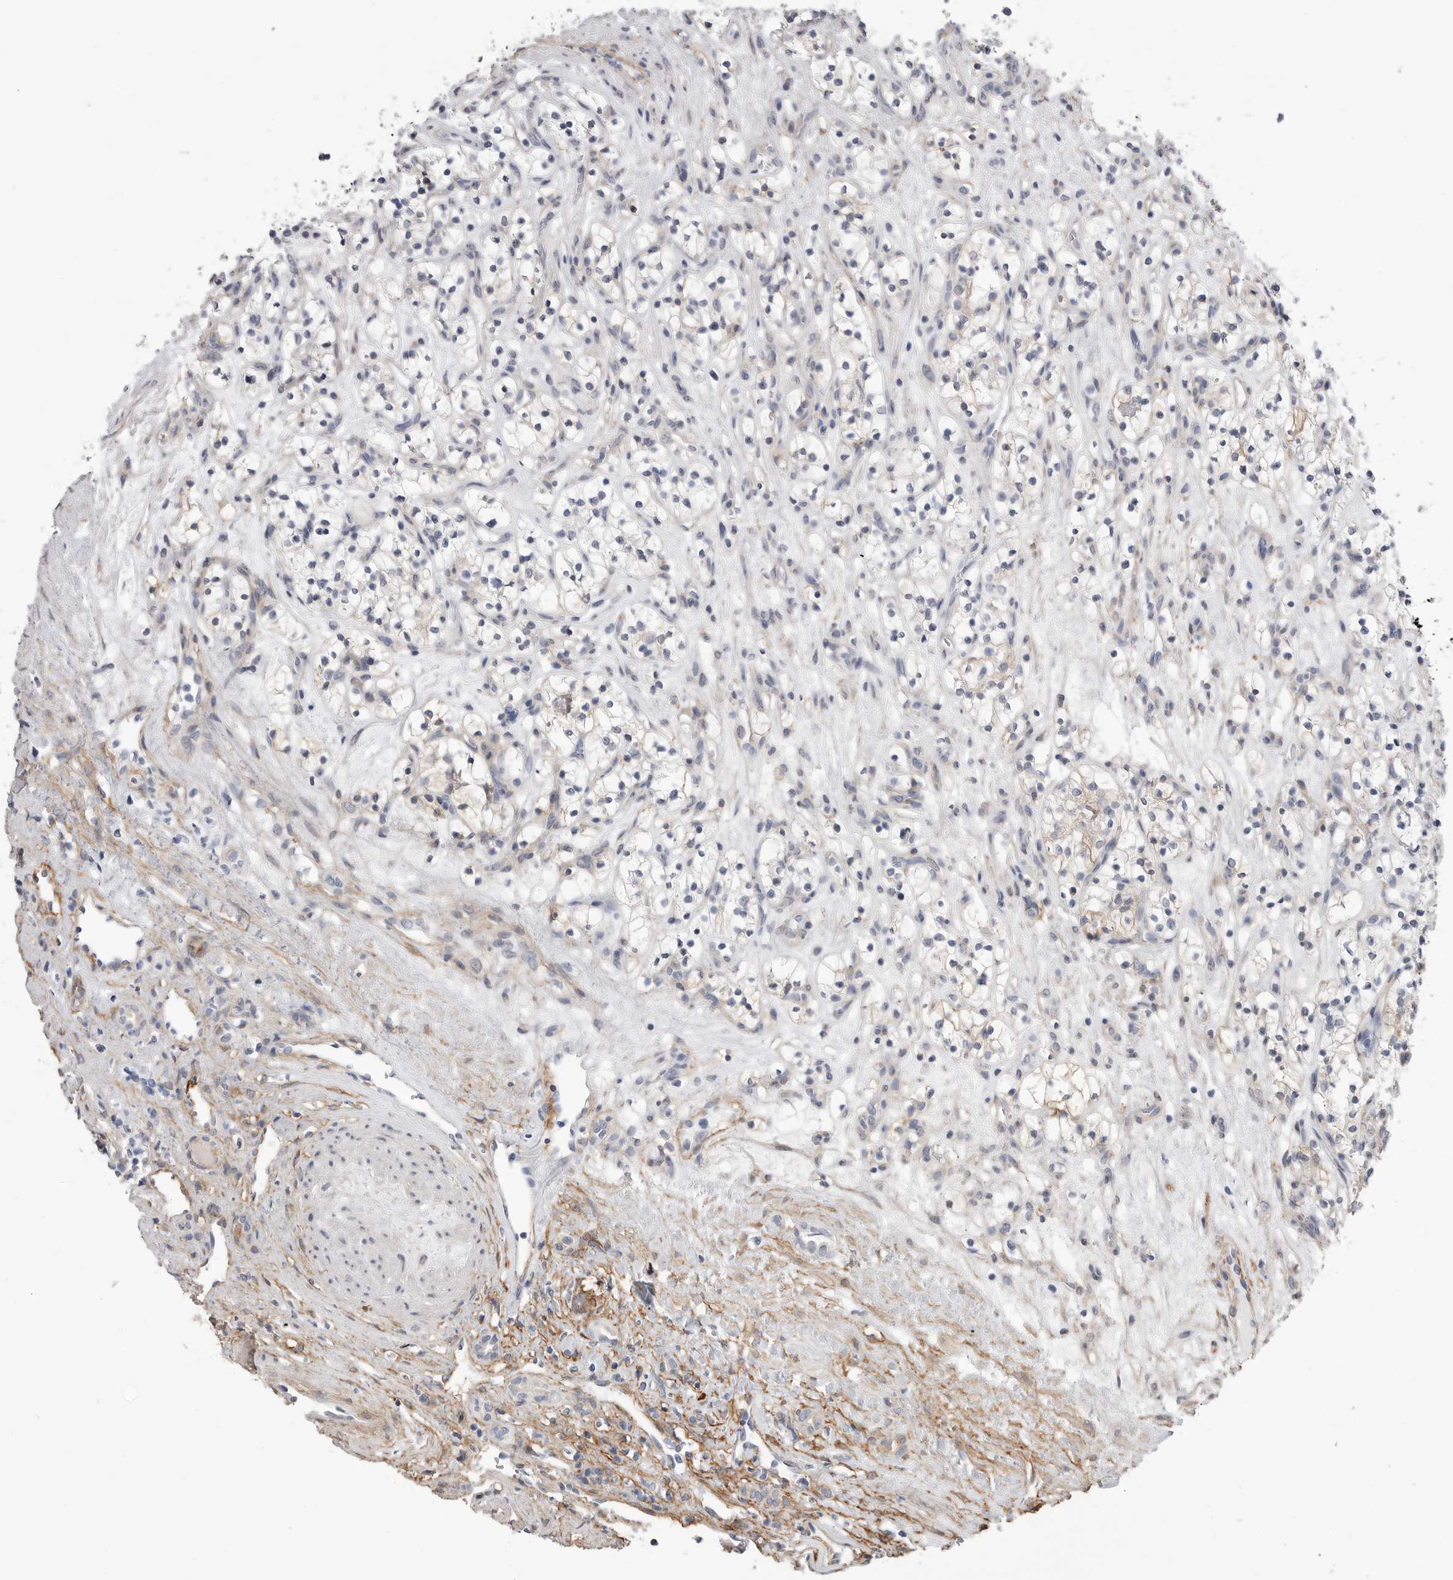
{"staining": {"intensity": "negative", "quantity": "none", "location": "none"}, "tissue": "renal cancer", "cell_type": "Tumor cells", "image_type": "cancer", "snomed": [{"axis": "morphology", "description": "Adenocarcinoma, NOS"}, {"axis": "topography", "description": "Kidney"}], "caption": "Human renal cancer (adenocarcinoma) stained for a protein using immunohistochemistry reveals no positivity in tumor cells.", "gene": "AKAP12", "patient": {"sex": "female", "age": 57}}